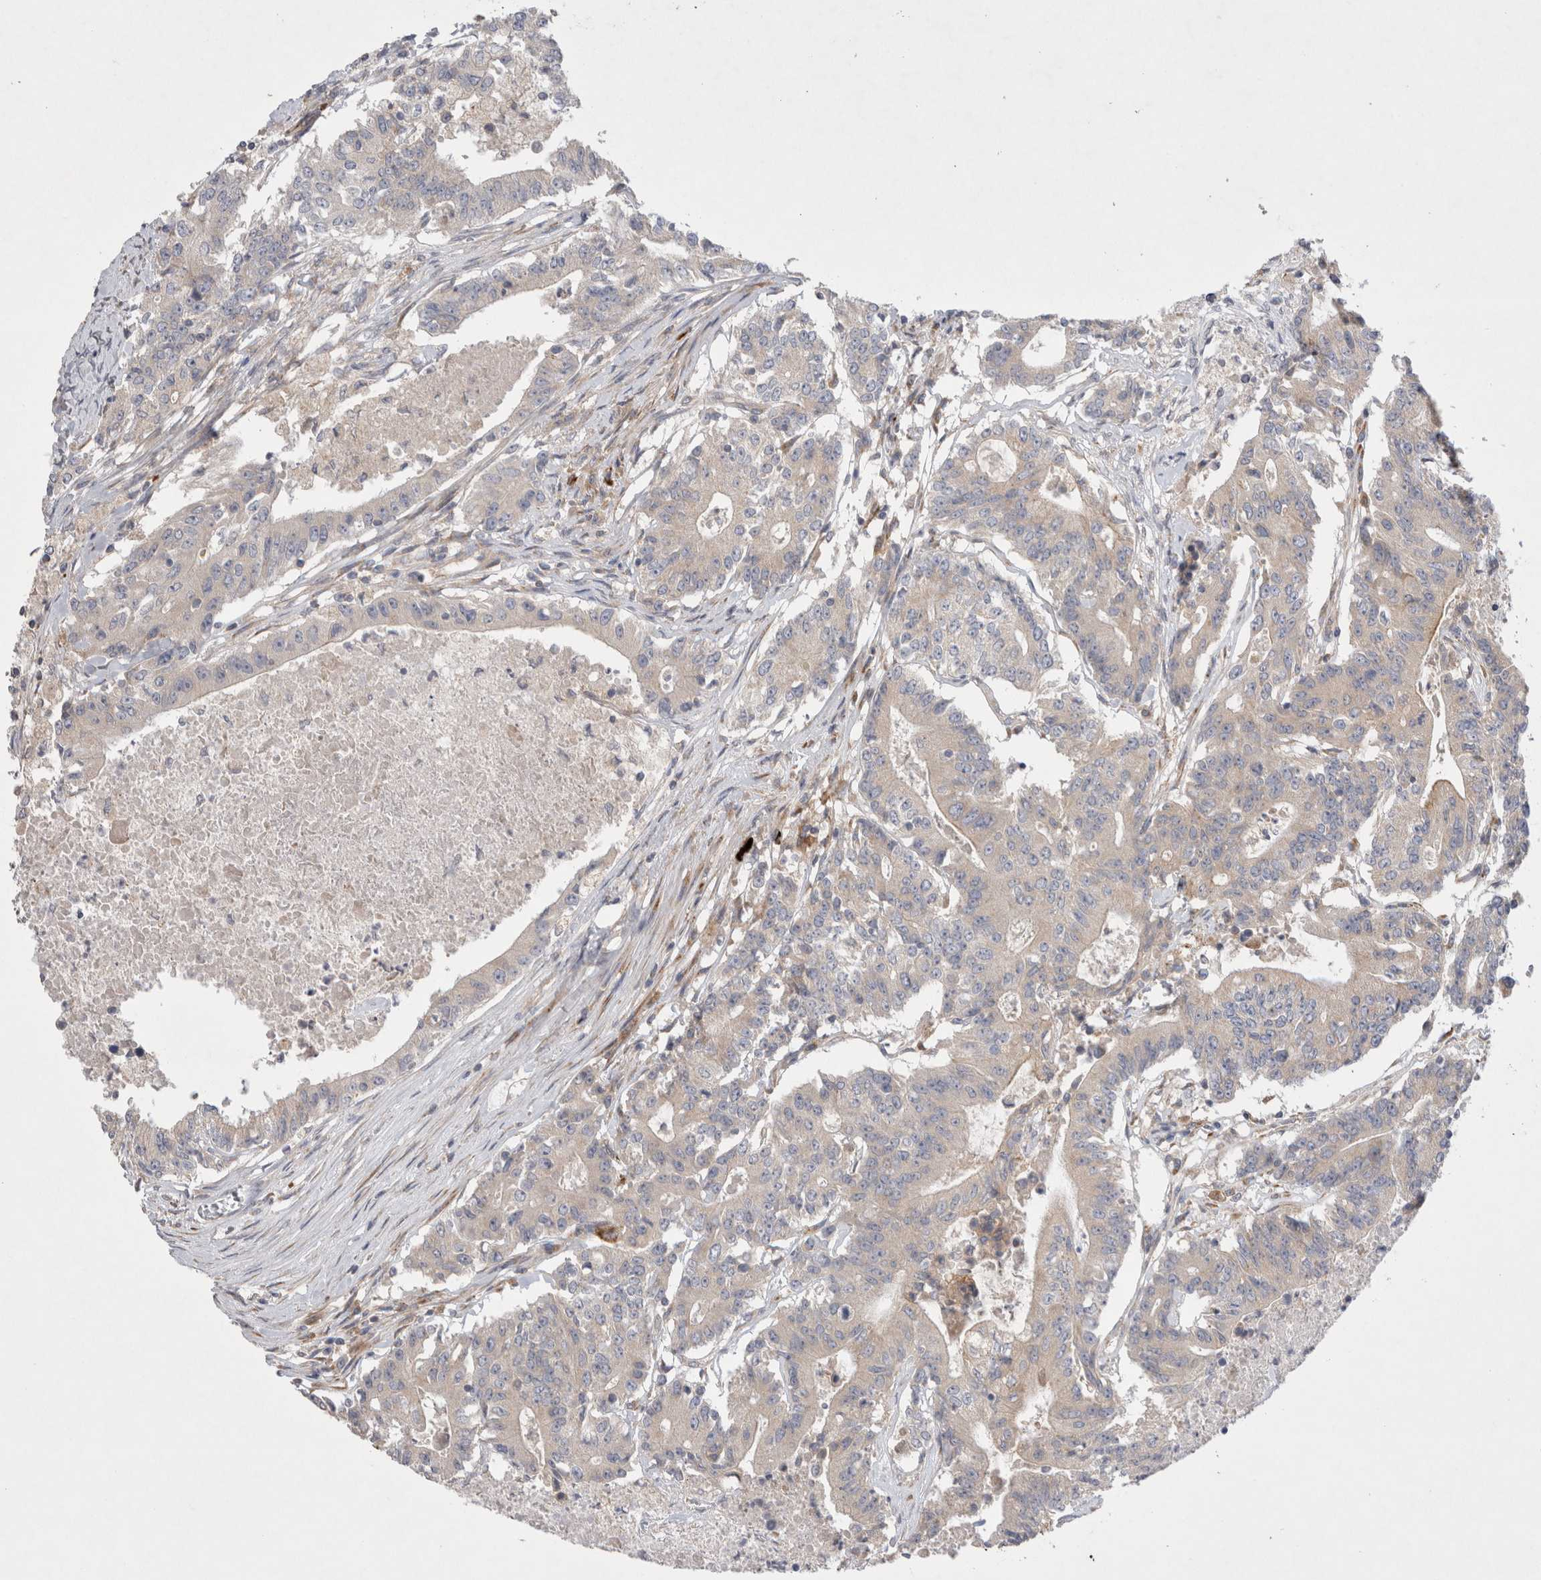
{"staining": {"intensity": "moderate", "quantity": "<25%", "location": "cytoplasmic/membranous"}, "tissue": "colorectal cancer", "cell_type": "Tumor cells", "image_type": "cancer", "snomed": [{"axis": "morphology", "description": "Adenocarcinoma, NOS"}, {"axis": "topography", "description": "Colon"}], "caption": "This photomicrograph reveals immunohistochemistry (IHC) staining of colorectal adenocarcinoma, with low moderate cytoplasmic/membranous expression in approximately <25% of tumor cells.", "gene": "TBC1D16", "patient": {"sex": "female", "age": 77}}